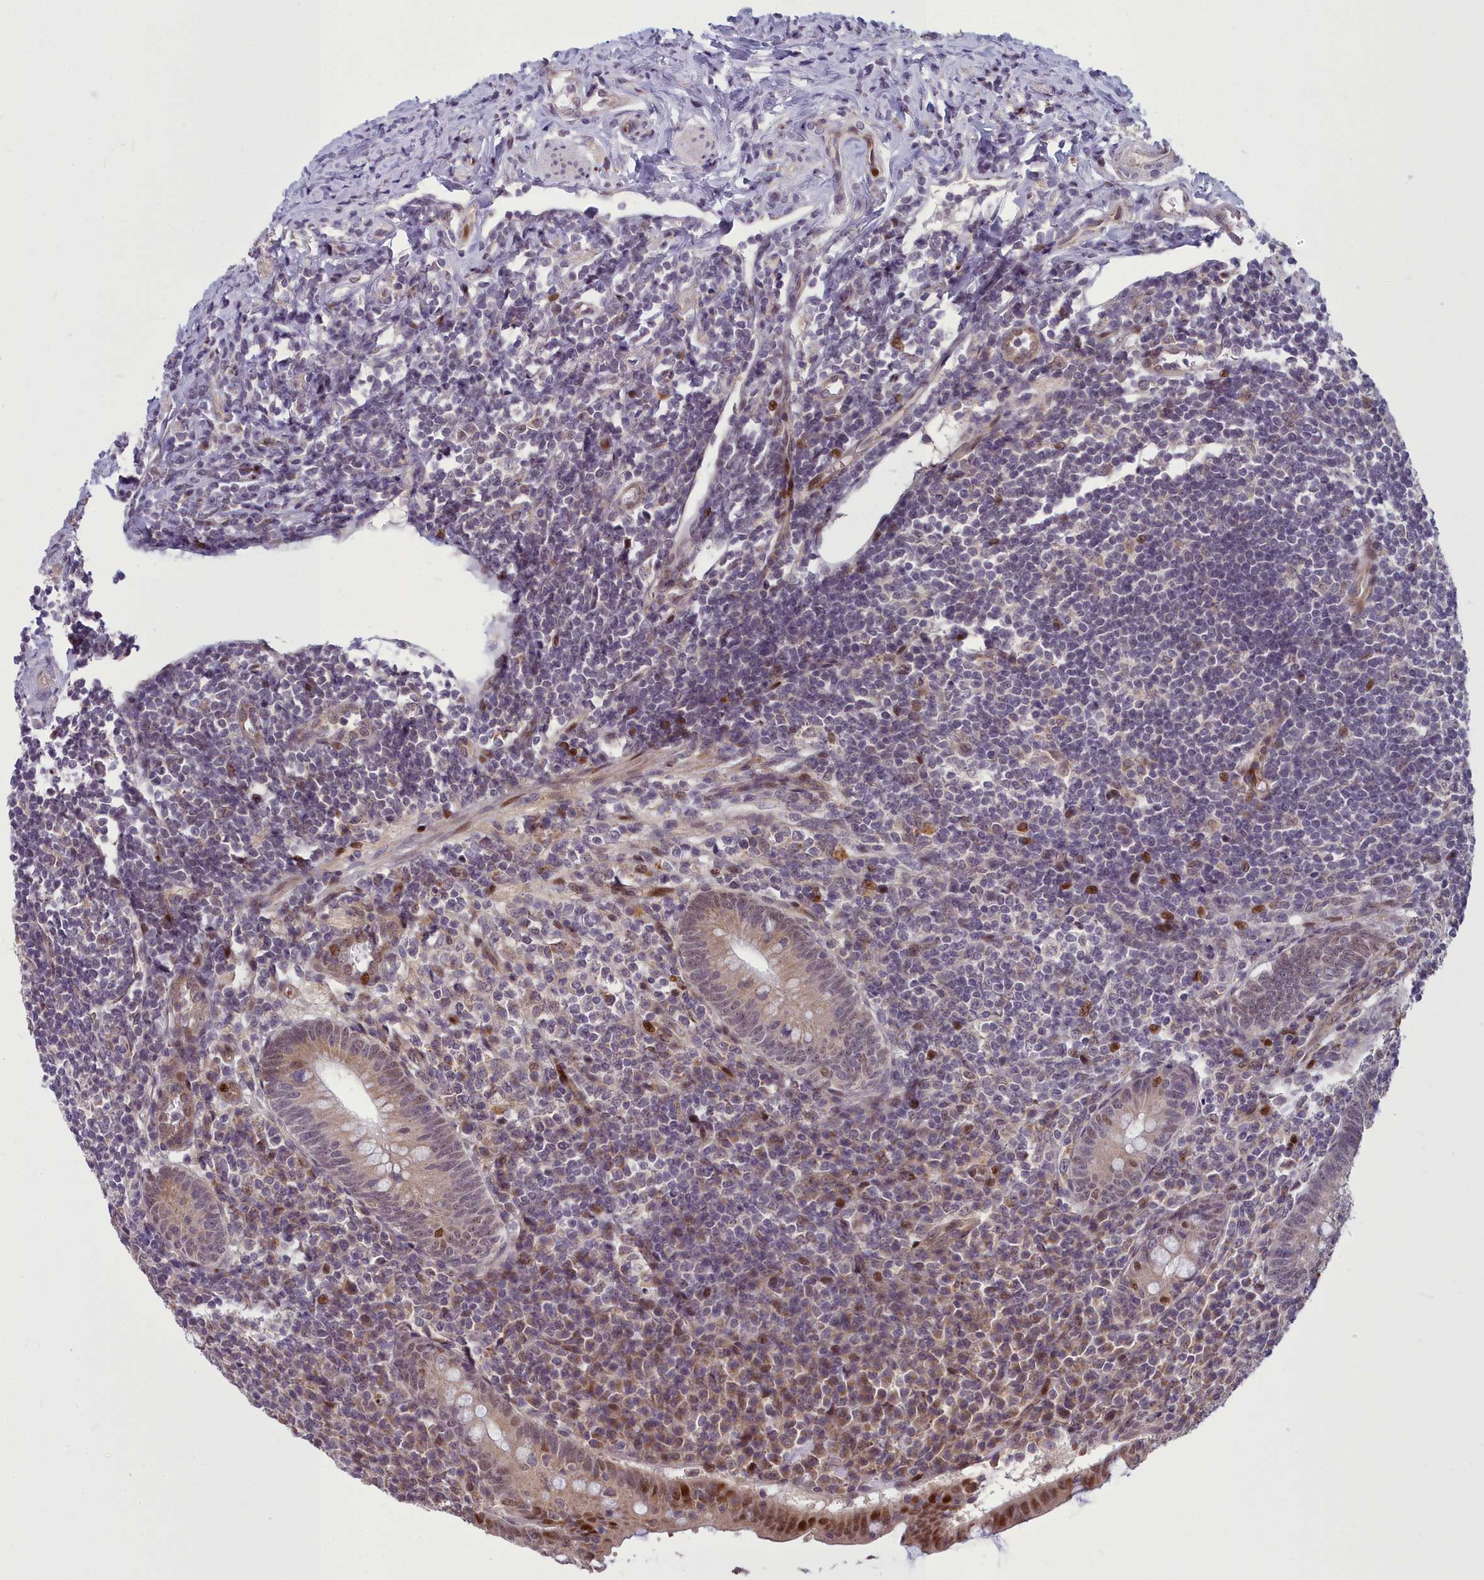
{"staining": {"intensity": "moderate", "quantity": "25%-75%", "location": "nuclear"}, "tissue": "appendix", "cell_type": "Glandular cells", "image_type": "normal", "snomed": [{"axis": "morphology", "description": "Normal tissue, NOS"}, {"axis": "topography", "description": "Appendix"}], "caption": "Immunohistochemistry (IHC) staining of normal appendix, which displays medium levels of moderate nuclear staining in approximately 25%-75% of glandular cells indicating moderate nuclear protein positivity. The staining was performed using DAB (3,3'-diaminobenzidine) (brown) for protein detection and nuclei were counterstained in hematoxylin (blue).", "gene": "AP1M1", "patient": {"sex": "female", "age": 33}}